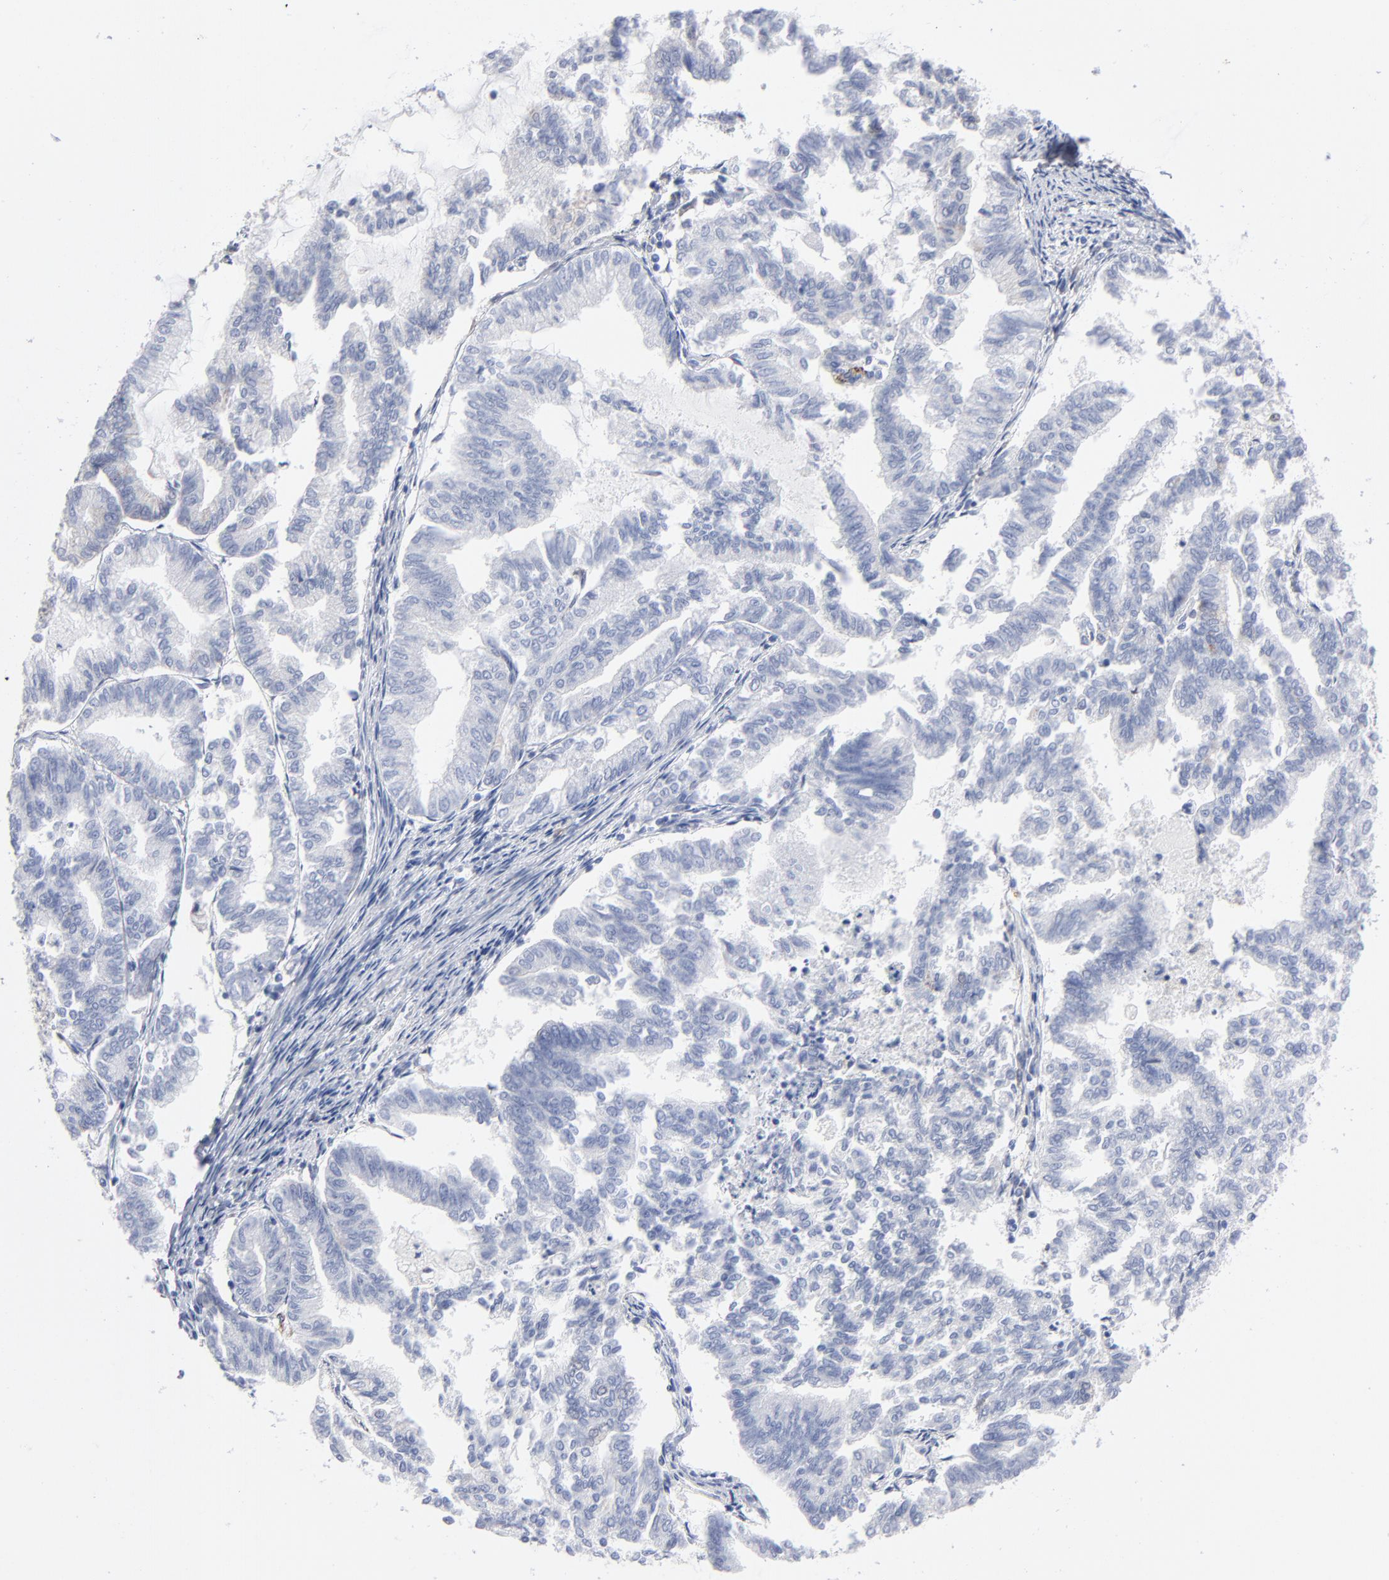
{"staining": {"intensity": "weak", "quantity": "<25%", "location": "cytoplasmic/membranous"}, "tissue": "endometrial cancer", "cell_type": "Tumor cells", "image_type": "cancer", "snomed": [{"axis": "morphology", "description": "Adenocarcinoma, NOS"}, {"axis": "topography", "description": "Endometrium"}], "caption": "The immunohistochemistry photomicrograph has no significant staining in tumor cells of adenocarcinoma (endometrial) tissue. The staining was performed using DAB to visualize the protein expression in brown, while the nuclei were stained in blue with hematoxylin (Magnification: 20x).", "gene": "CHCHD10", "patient": {"sex": "female", "age": 79}}